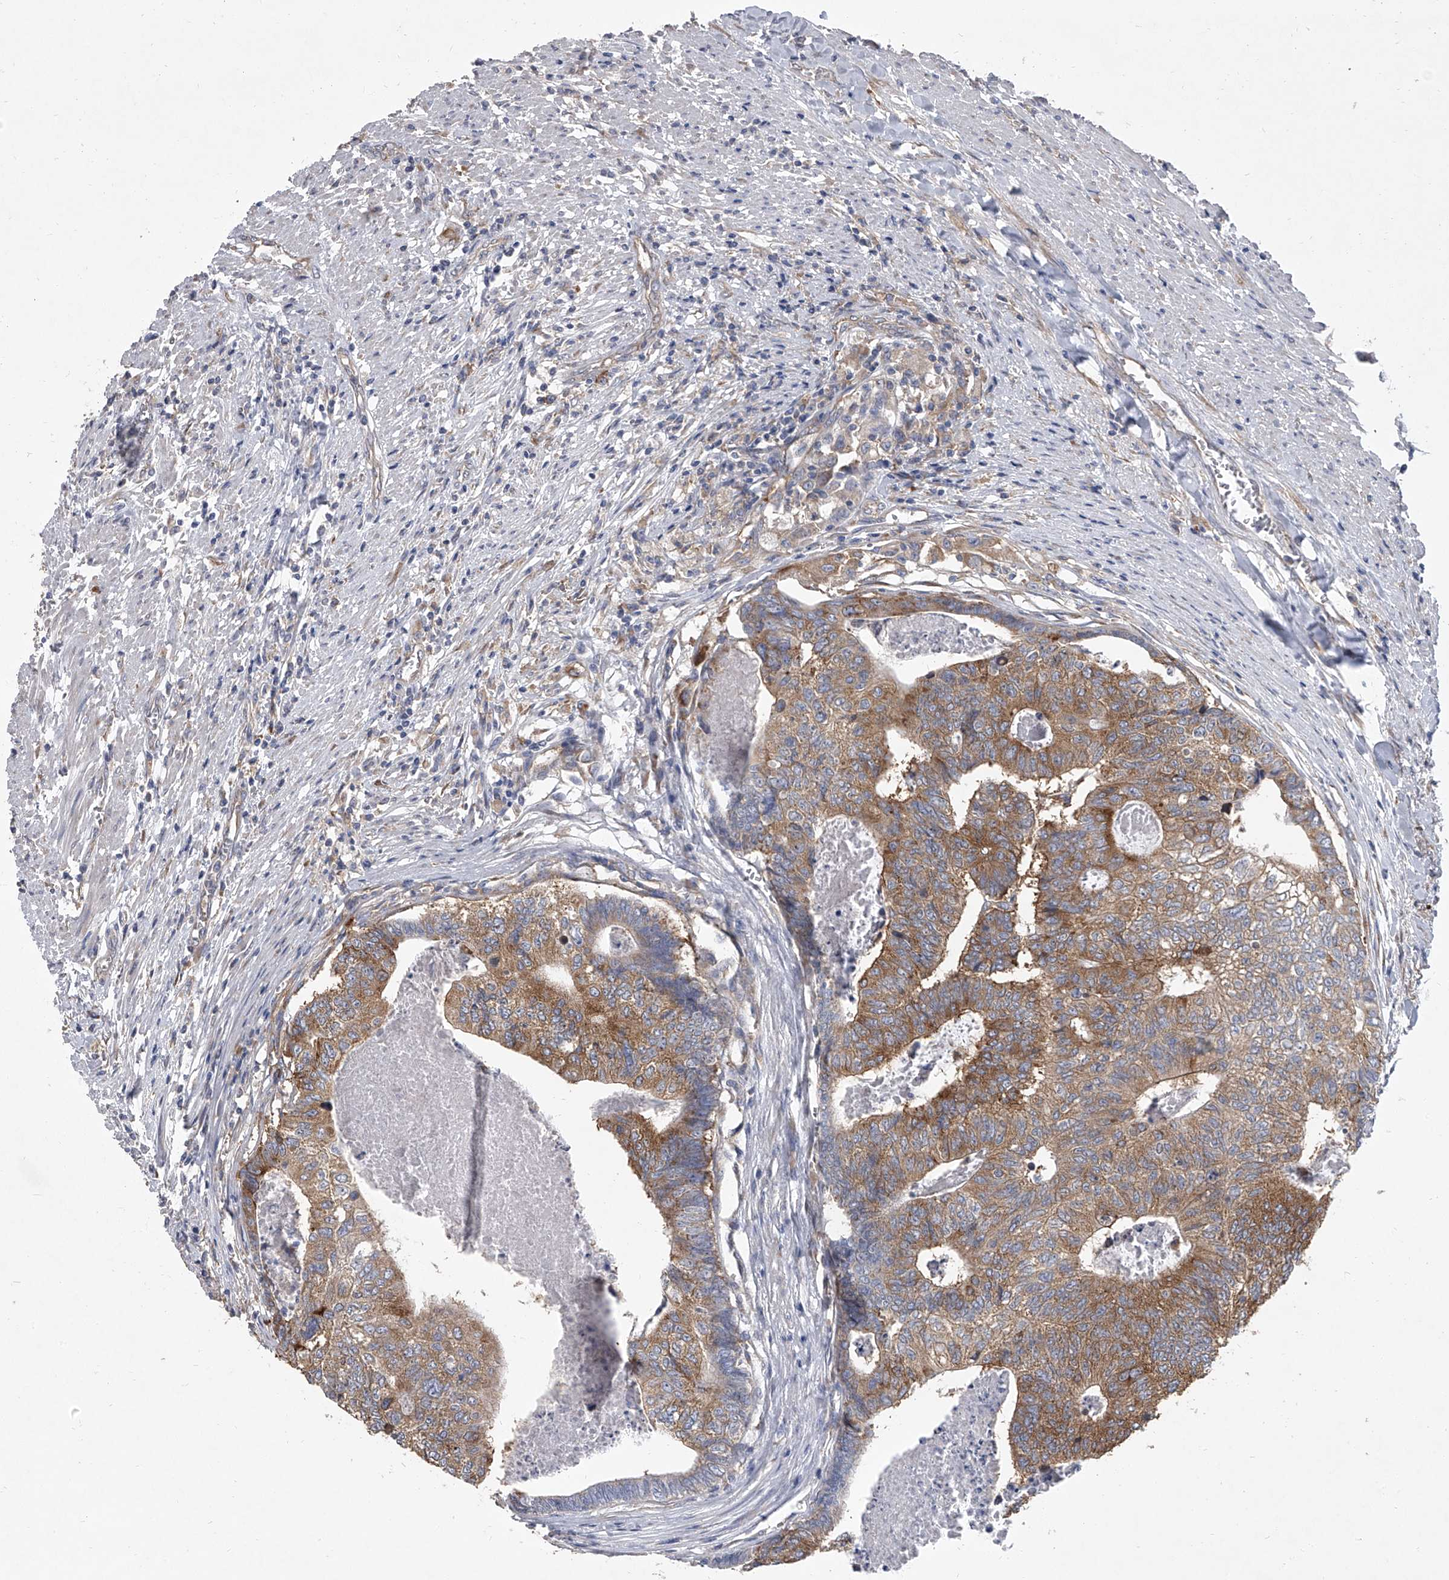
{"staining": {"intensity": "moderate", "quantity": ">75%", "location": "cytoplasmic/membranous"}, "tissue": "colorectal cancer", "cell_type": "Tumor cells", "image_type": "cancer", "snomed": [{"axis": "morphology", "description": "Adenocarcinoma, NOS"}, {"axis": "topography", "description": "Colon"}], "caption": "Approximately >75% of tumor cells in human adenocarcinoma (colorectal) display moderate cytoplasmic/membranous protein expression as visualized by brown immunohistochemical staining.", "gene": "EIF2S2", "patient": {"sex": "female", "age": 67}}